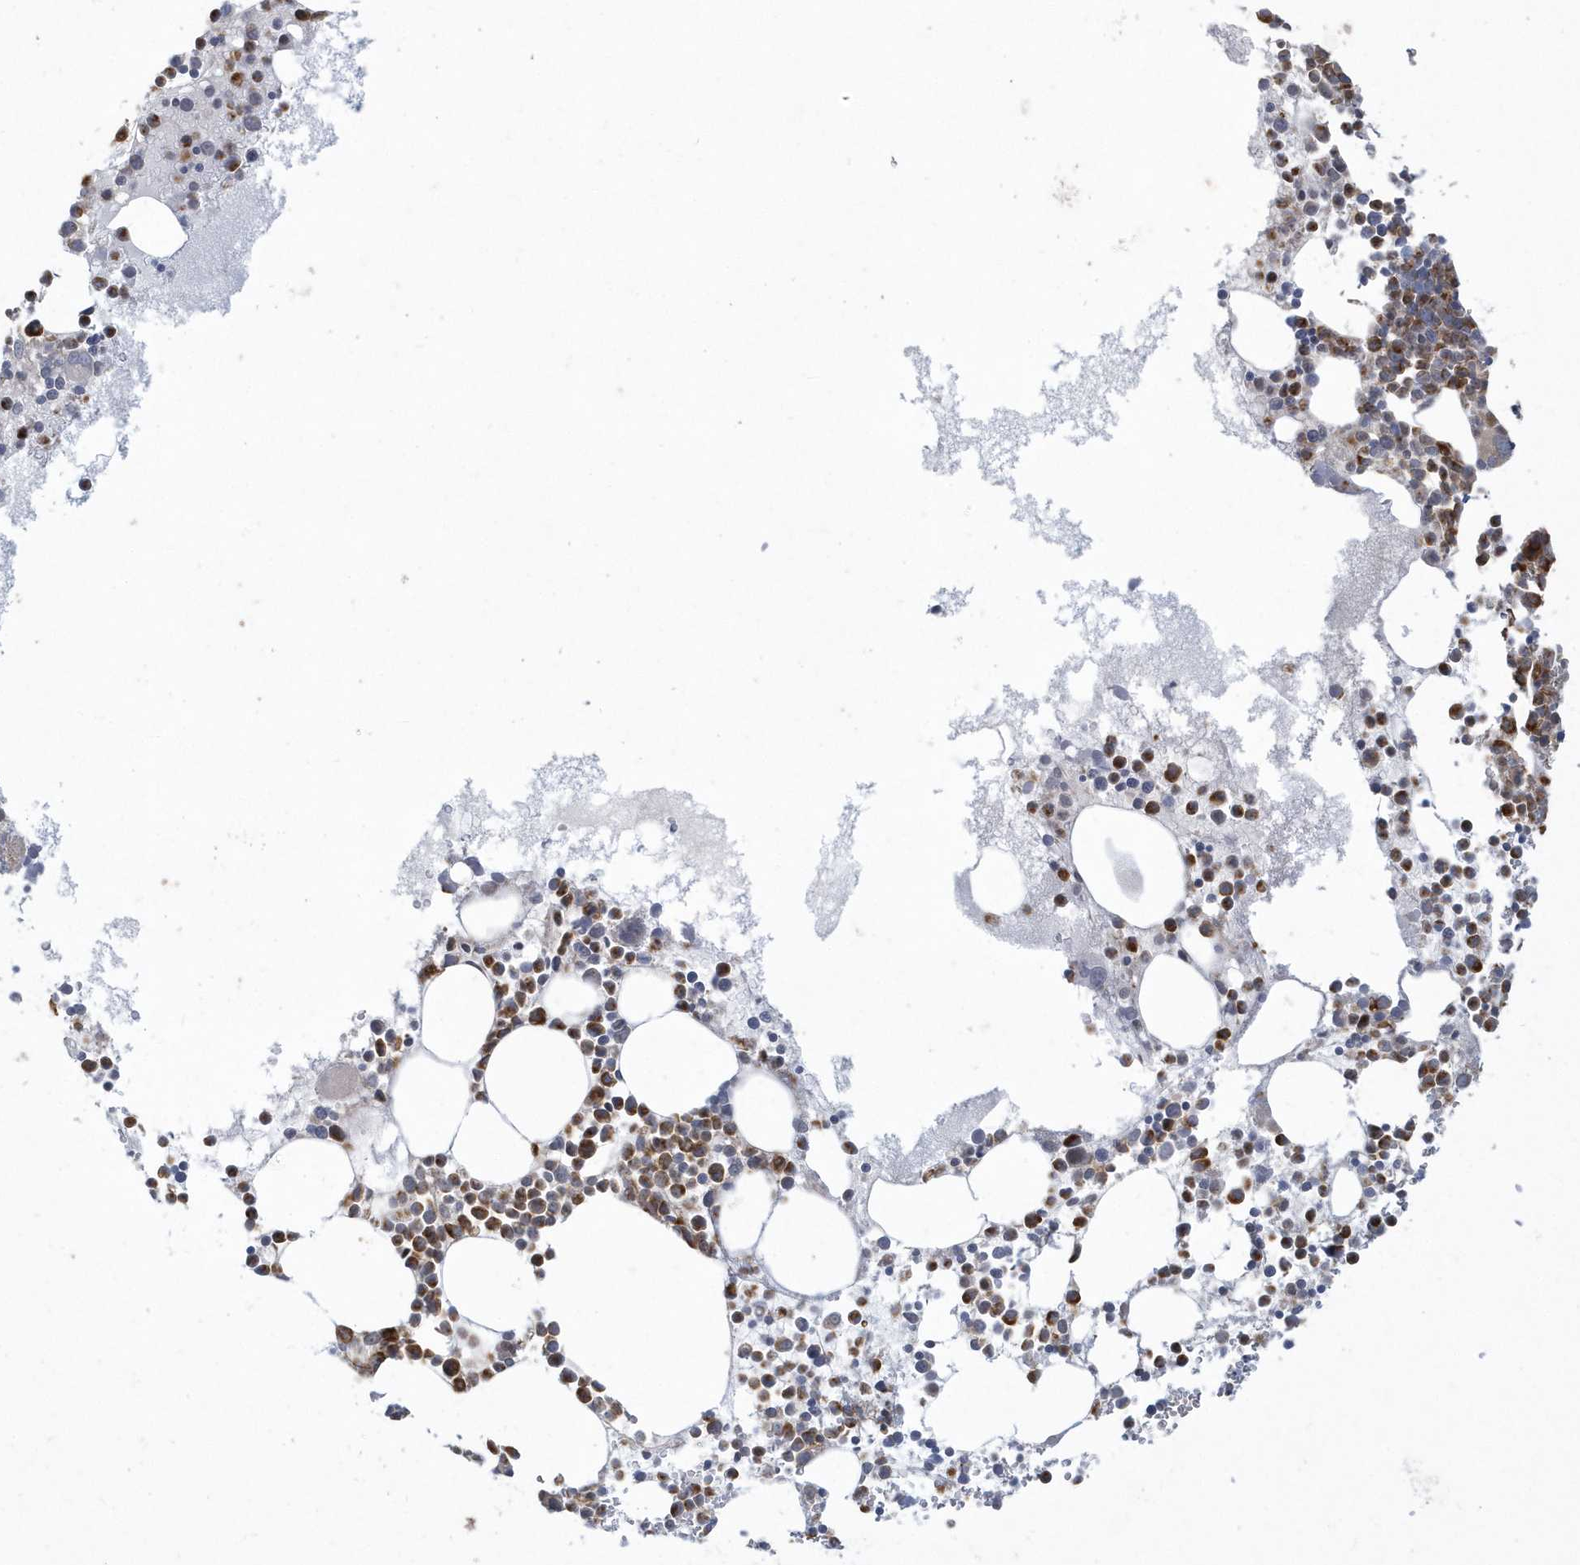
{"staining": {"intensity": "moderate", "quantity": "25%-75%", "location": "cytoplasmic/membranous"}, "tissue": "bone marrow", "cell_type": "Hematopoietic cells", "image_type": "normal", "snomed": [{"axis": "morphology", "description": "Normal tissue, NOS"}, {"axis": "topography", "description": "Bone marrow"}], "caption": "Immunohistochemistry of benign human bone marrow exhibits medium levels of moderate cytoplasmic/membranous expression in approximately 25%-75% of hematopoietic cells. The staining was performed using DAB (3,3'-diaminobenzidine) to visualize the protein expression in brown, while the nuclei were stained in blue with hematoxylin (Magnification: 20x).", "gene": "DHX57", "patient": {"sex": "female", "age": 78}}